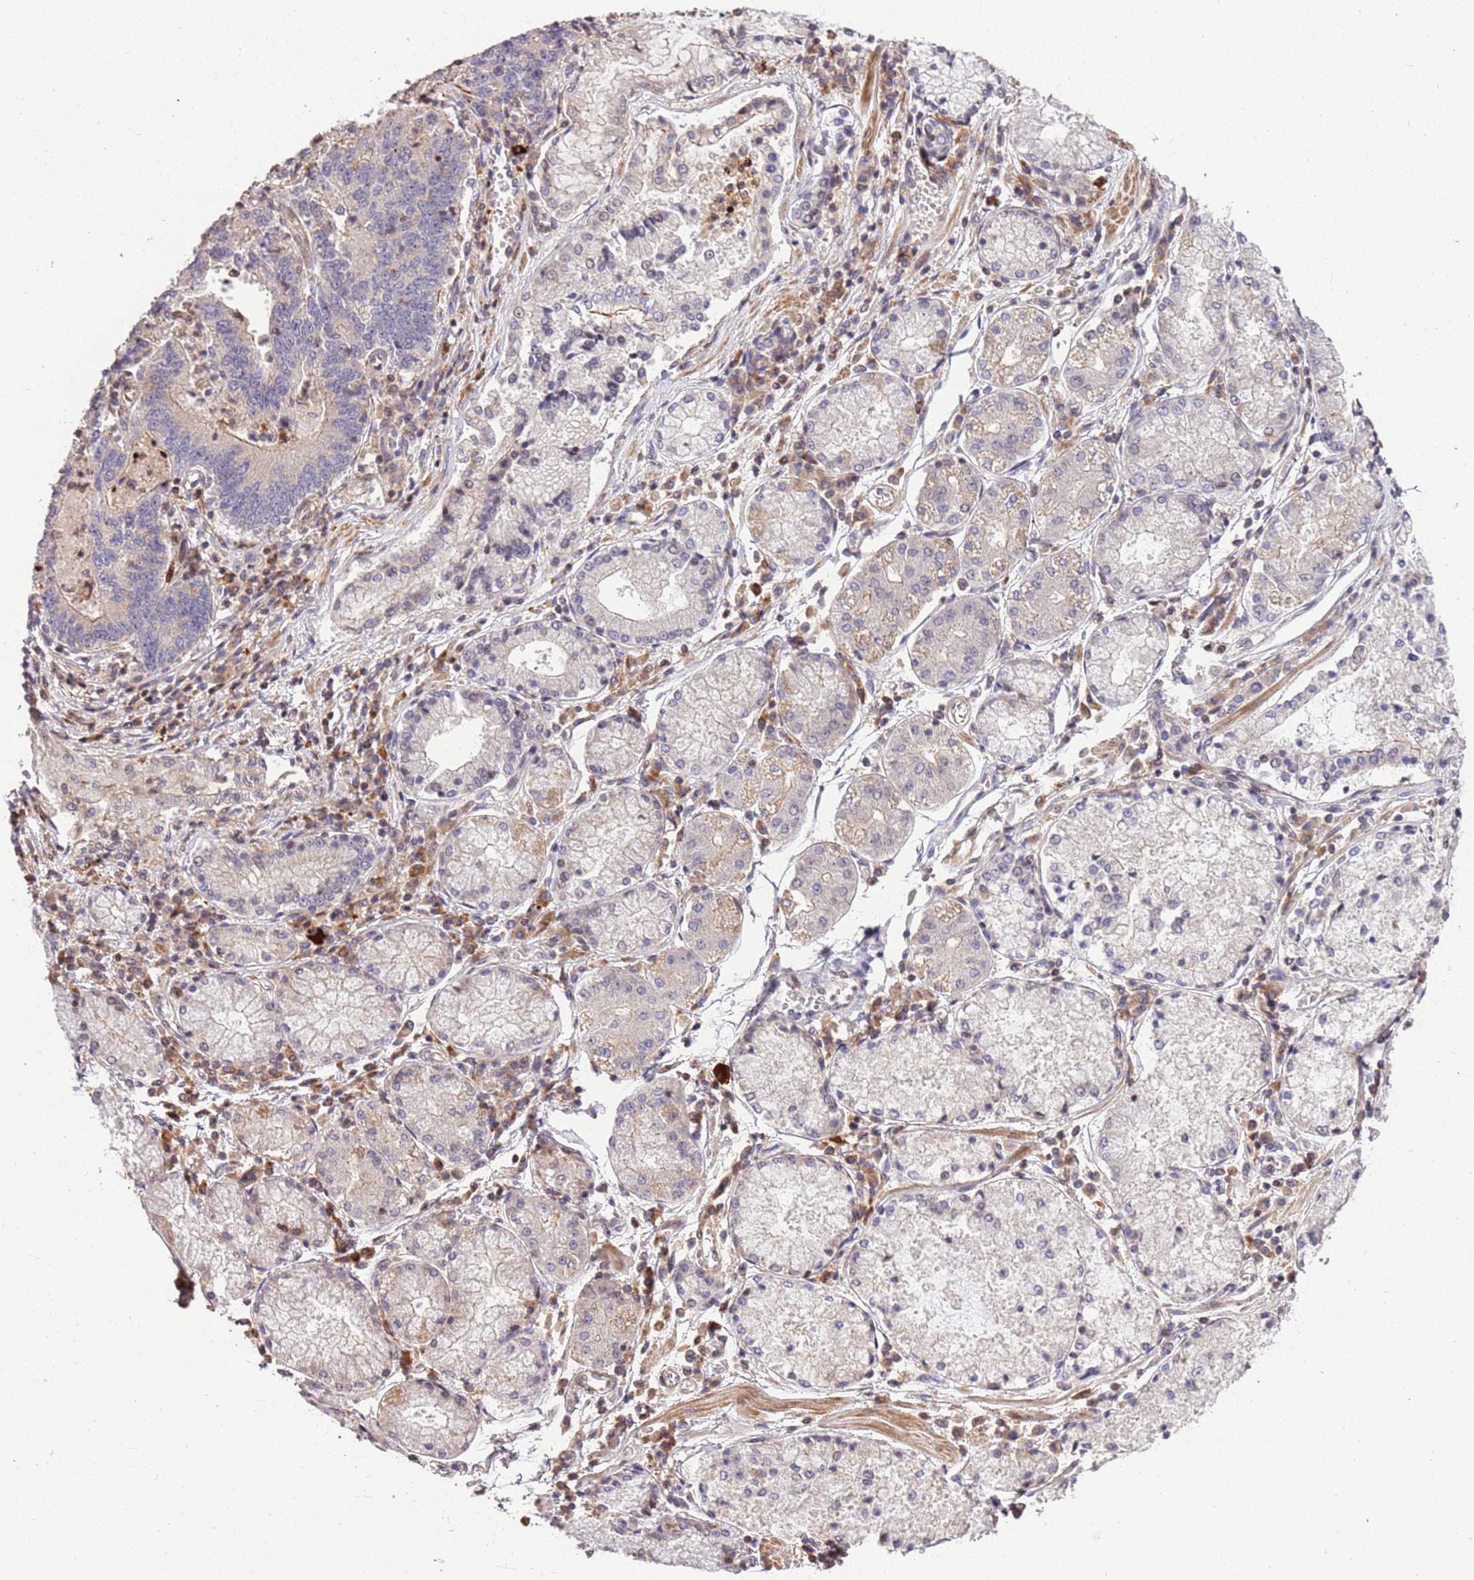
{"staining": {"intensity": "weak", "quantity": "<25%", "location": "cytoplasmic/membranous"}, "tissue": "stomach cancer", "cell_type": "Tumor cells", "image_type": "cancer", "snomed": [{"axis": "morphology", "description": "Adenocarcinoma, NOS"}, {"axis": "topography", "description": "Stomach"}], "caption": "A high-resolution histopathology image shows IHC staining of stomach cancer (adenocarcinoma), which shows no significant expression in tumor cells. (Brightfield microscopy of DAB (3,3'-diaminobenzidine) IHC at high magnification).", "gene": "SLC16A4", "patient": {"sex": "male", "age": 59}}